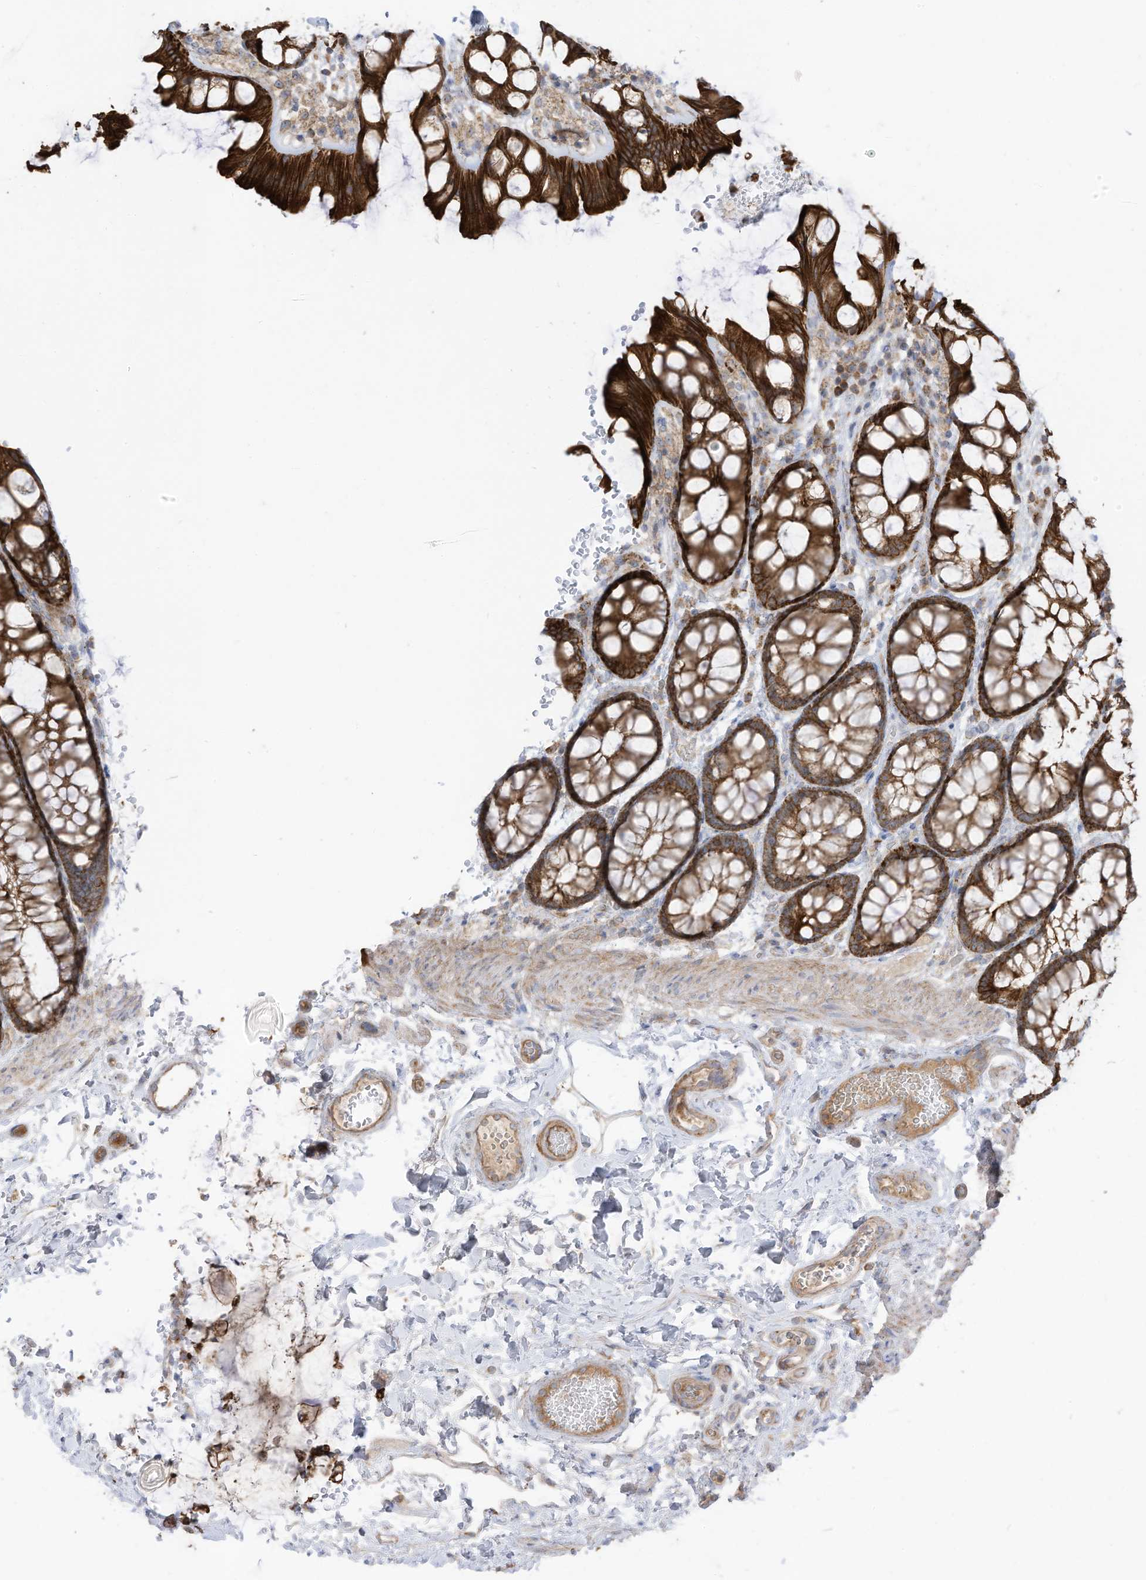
{"staining": {"intensity": "moderate", "quantity": ">75%", "location": "cytoplasmic/membranous"}, "tissue": "colon", "cell_type": "Endothelial cells", "image_type": "normal", "snomed": [{"axis": "morphology", "description": "Normal tissue, NOS"}, {"axis": "topography", "description": "Colon"}], "caption": "Colon stained with a brown dye displays moderate cytoplasmic/membranous positive positivity in about >75% of endothelial cells.", "gene": "CGAS", "patient": {"sex": "male", "age": 47}}